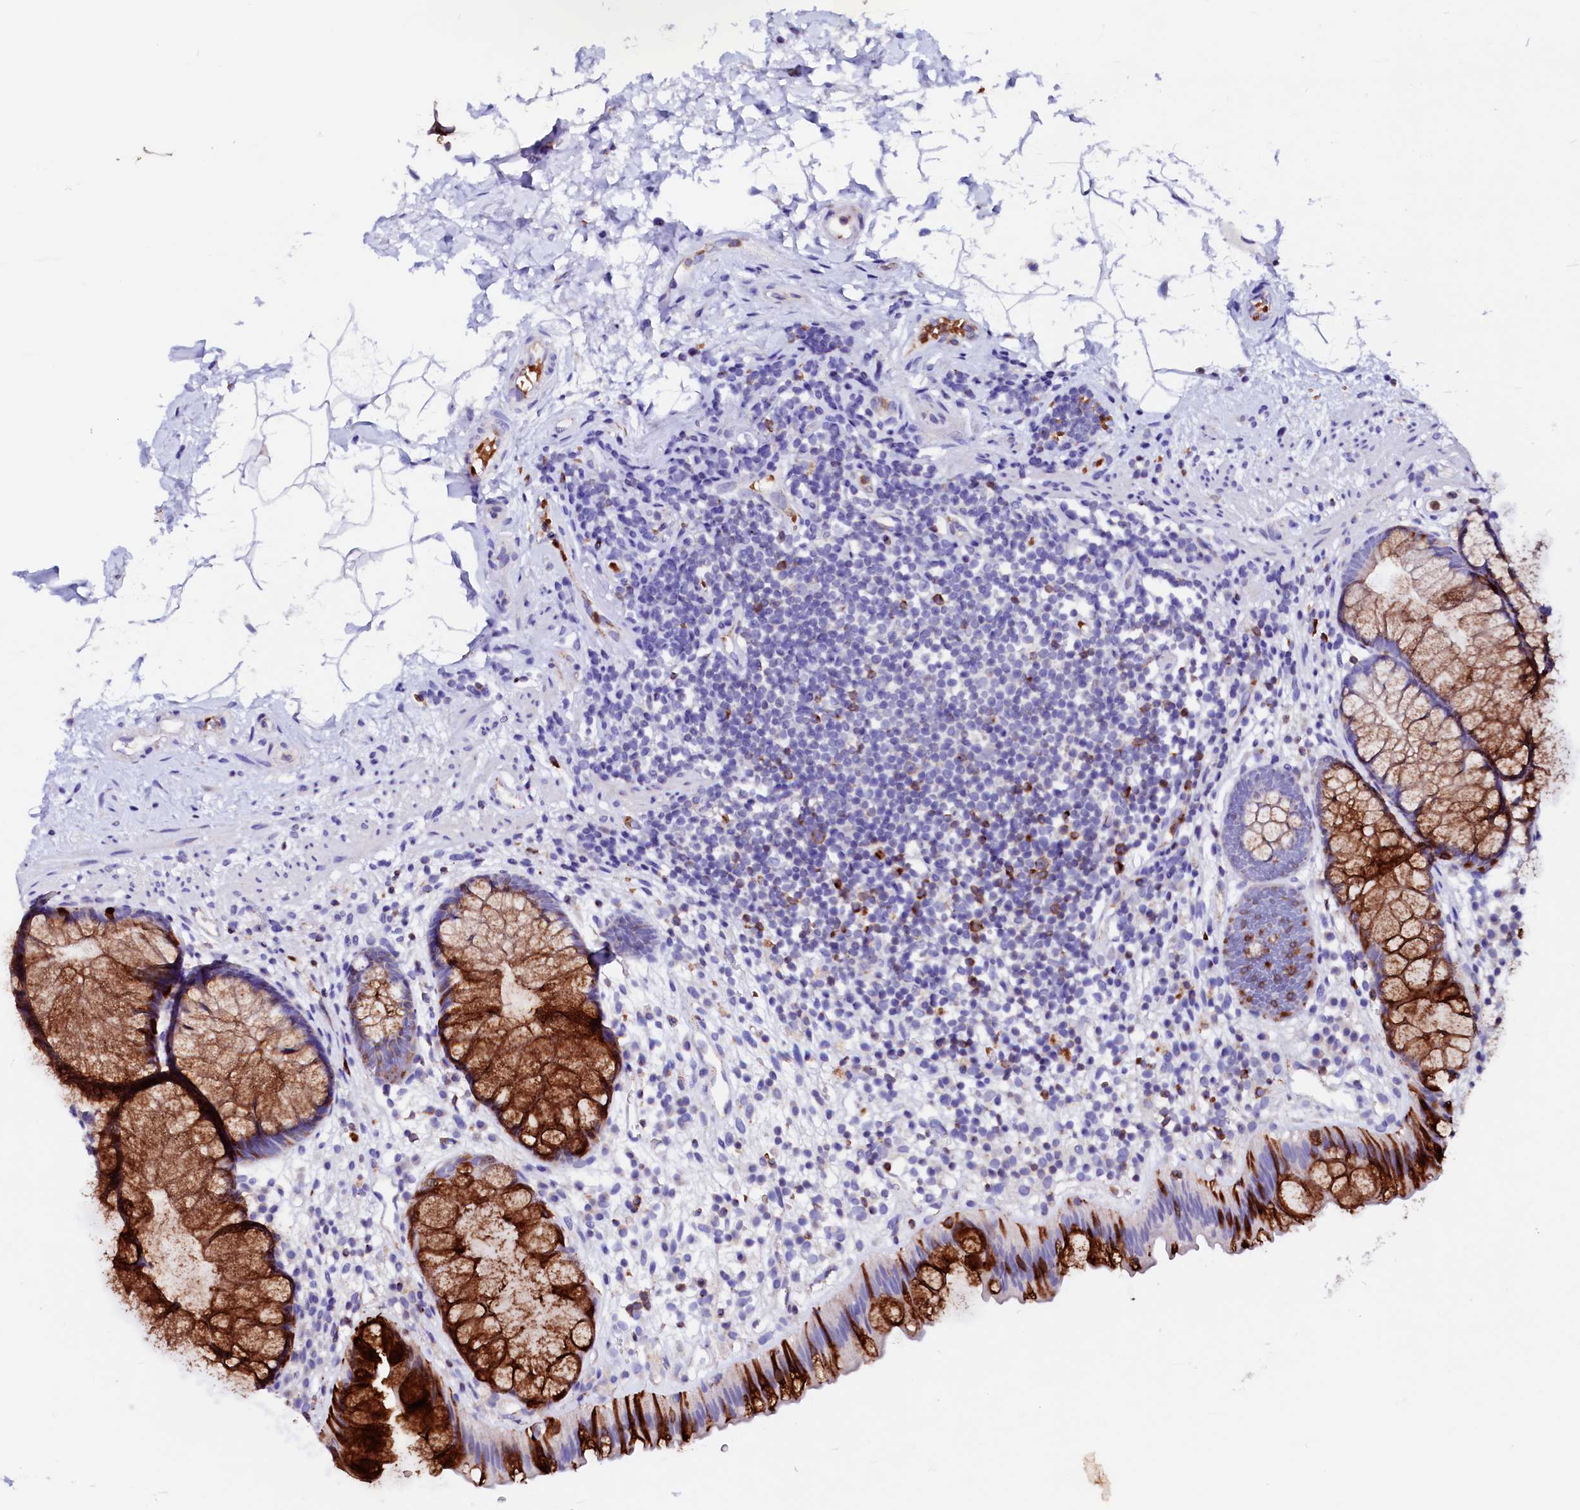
{"staining": {"intensity": "strong", "quantity": ">75%", "location": "cytoplasmic/membranous"}, "tissue": "rectum", "cell_type": "Glandular cells", "image_type": "normal", "snomed": [{"axis": "morphology", "description": "Normal tissue, NOS"}, {"axis": "topography", "description": "Rectum"}], "caption": "Immunohistochemistry (IHC) (DAB (3,3'-diaminobenzidine)) staining of normal rectum demonstrates strong cytoplasmic/membranous protein expression in about >75% of glandular cells.", "gene": "RAB27A", "patient": {"sex": "male", "age": 51}}